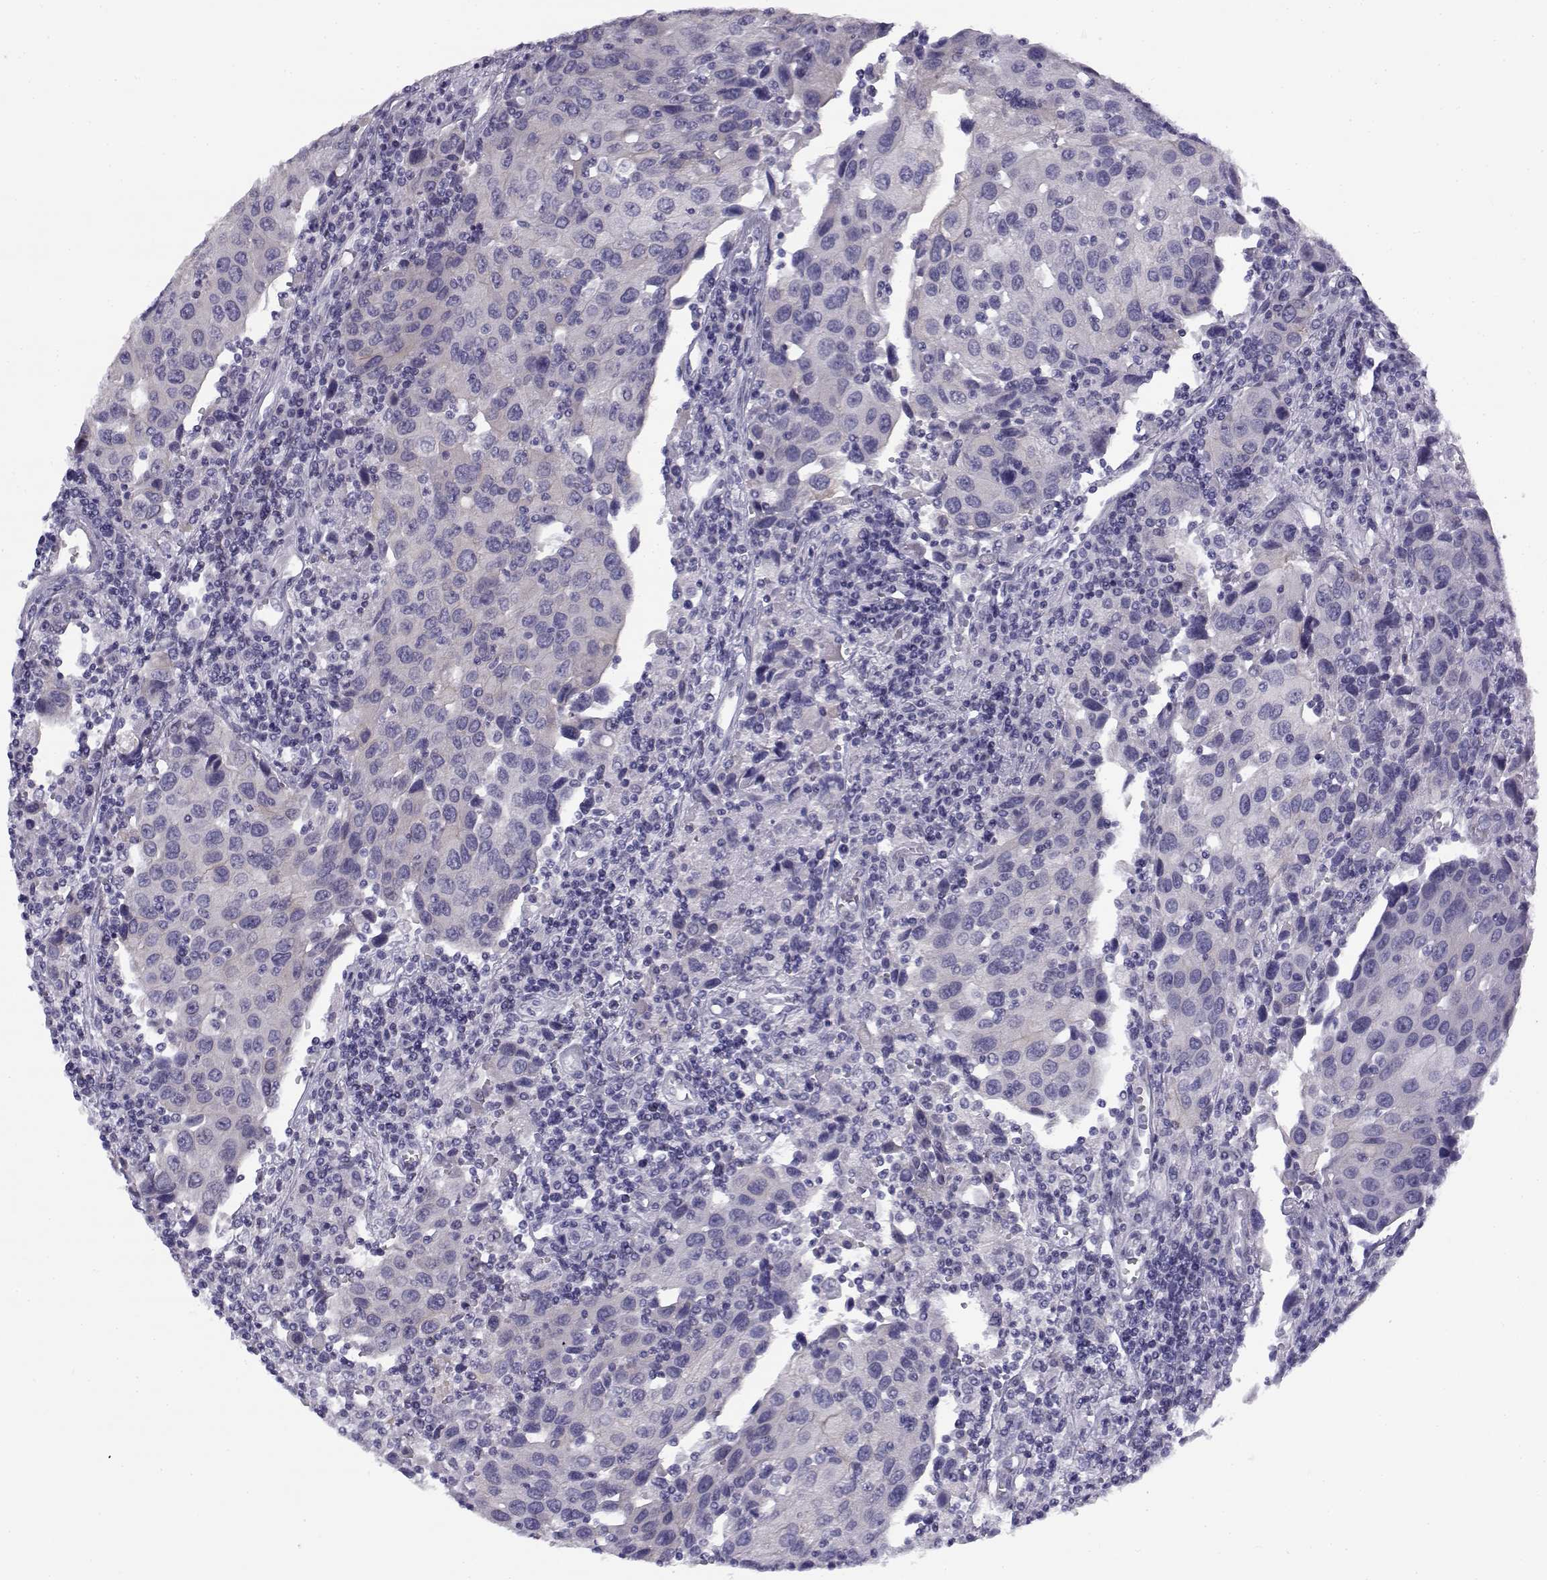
{"staining": {"intensity": "negative", "quantity": "none", "location": "none"}, "tissue": "urothelial cancer", "cell_type": "Tumor cells", "image_type": "cancer", "snomed": [{"axis": "morphology", "description": "Urothelial carcinoma, High grade"}, {"axis": "topography", "description": "Urinary bladder"}], "caption": "Immunohistochemistry photomicrograph of neoplastic tissue: human urothelial cancer stained with DAB (3,3'-diaminobenzidine) exhibits no significant protein positivity in tumor cells.", "gene": "CREB3L3", "patient": {"sex": "female", "age": 85}}